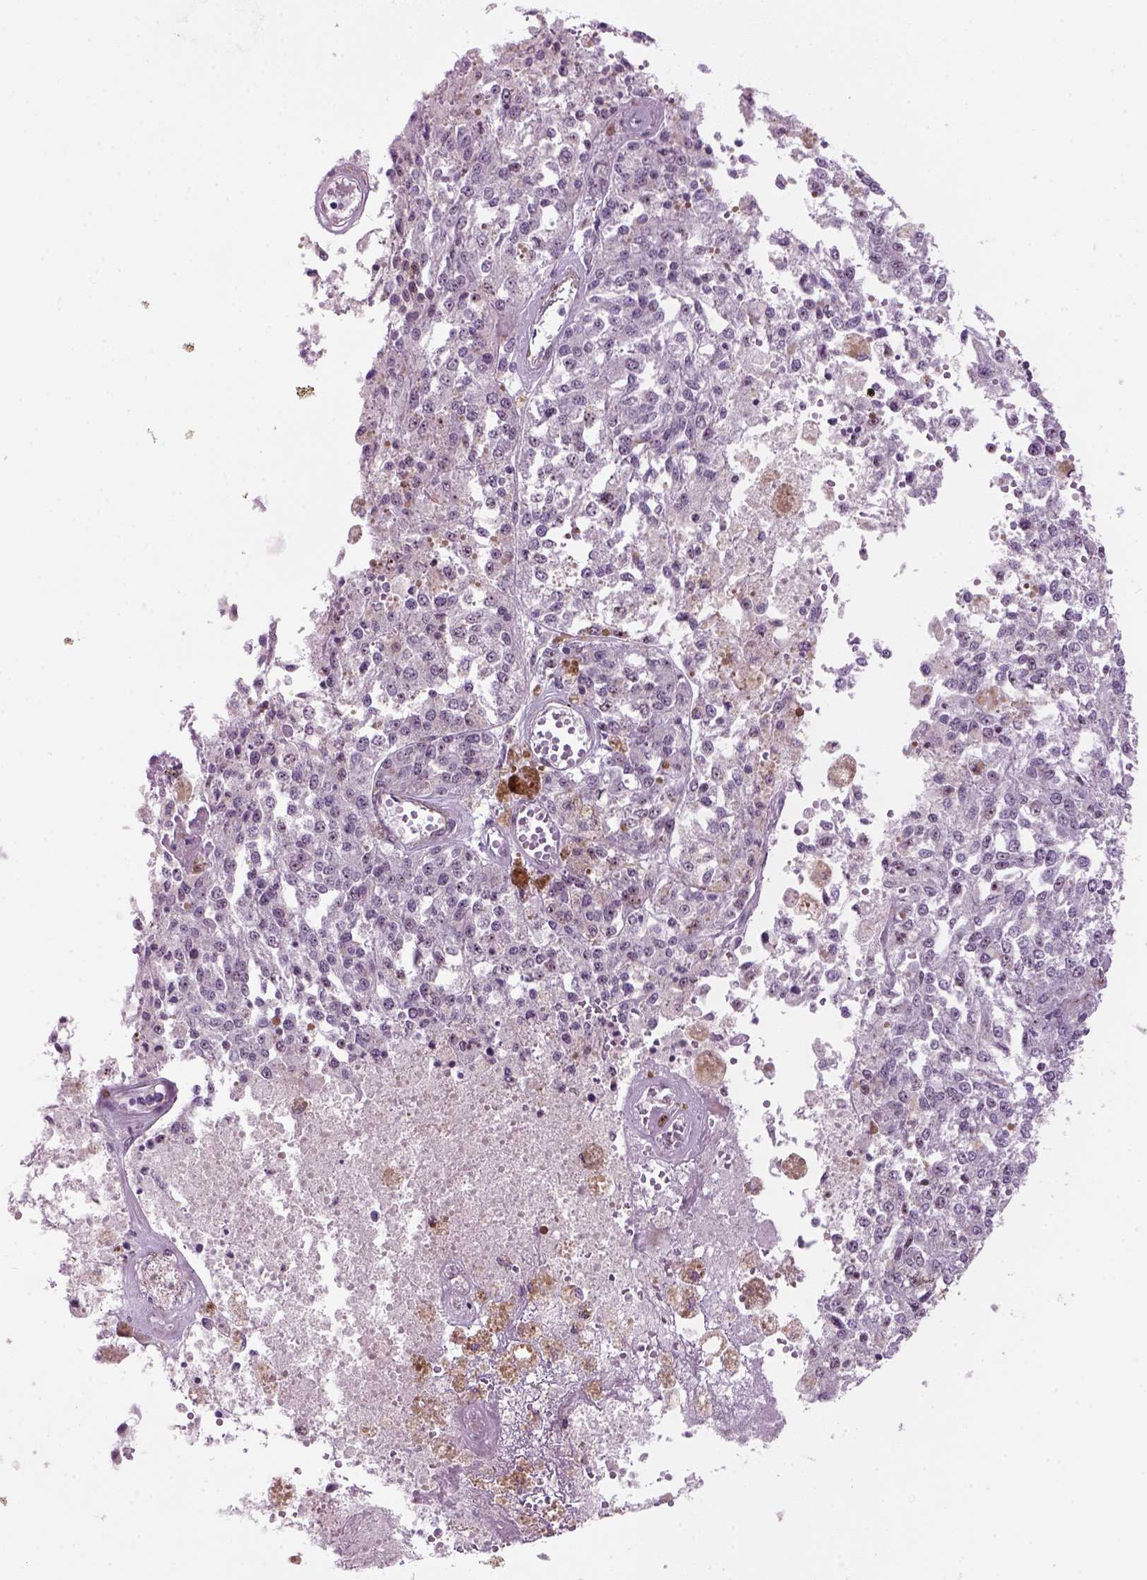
{"staining": {"intensity": "moderate", "quantity": "<25%", "location": "nuclear"}, "tissue": "melanoma", "cell_type": "Tumor cells", "image_type": "cancer", "snomed": [{"axis": "morphology", "description": "Malignant melanoma, Metastatic site"}, {"axis": "topography", "description": "Lymph node"}], "caption": "Brown immunohistochemical staining in human malignant melanoma (metastatic site) exhibits moderate nuclear staining in approximately <25% of tumor cells.", "gene": "RRS1", "patient": {"sex": "female", "age": 64}}